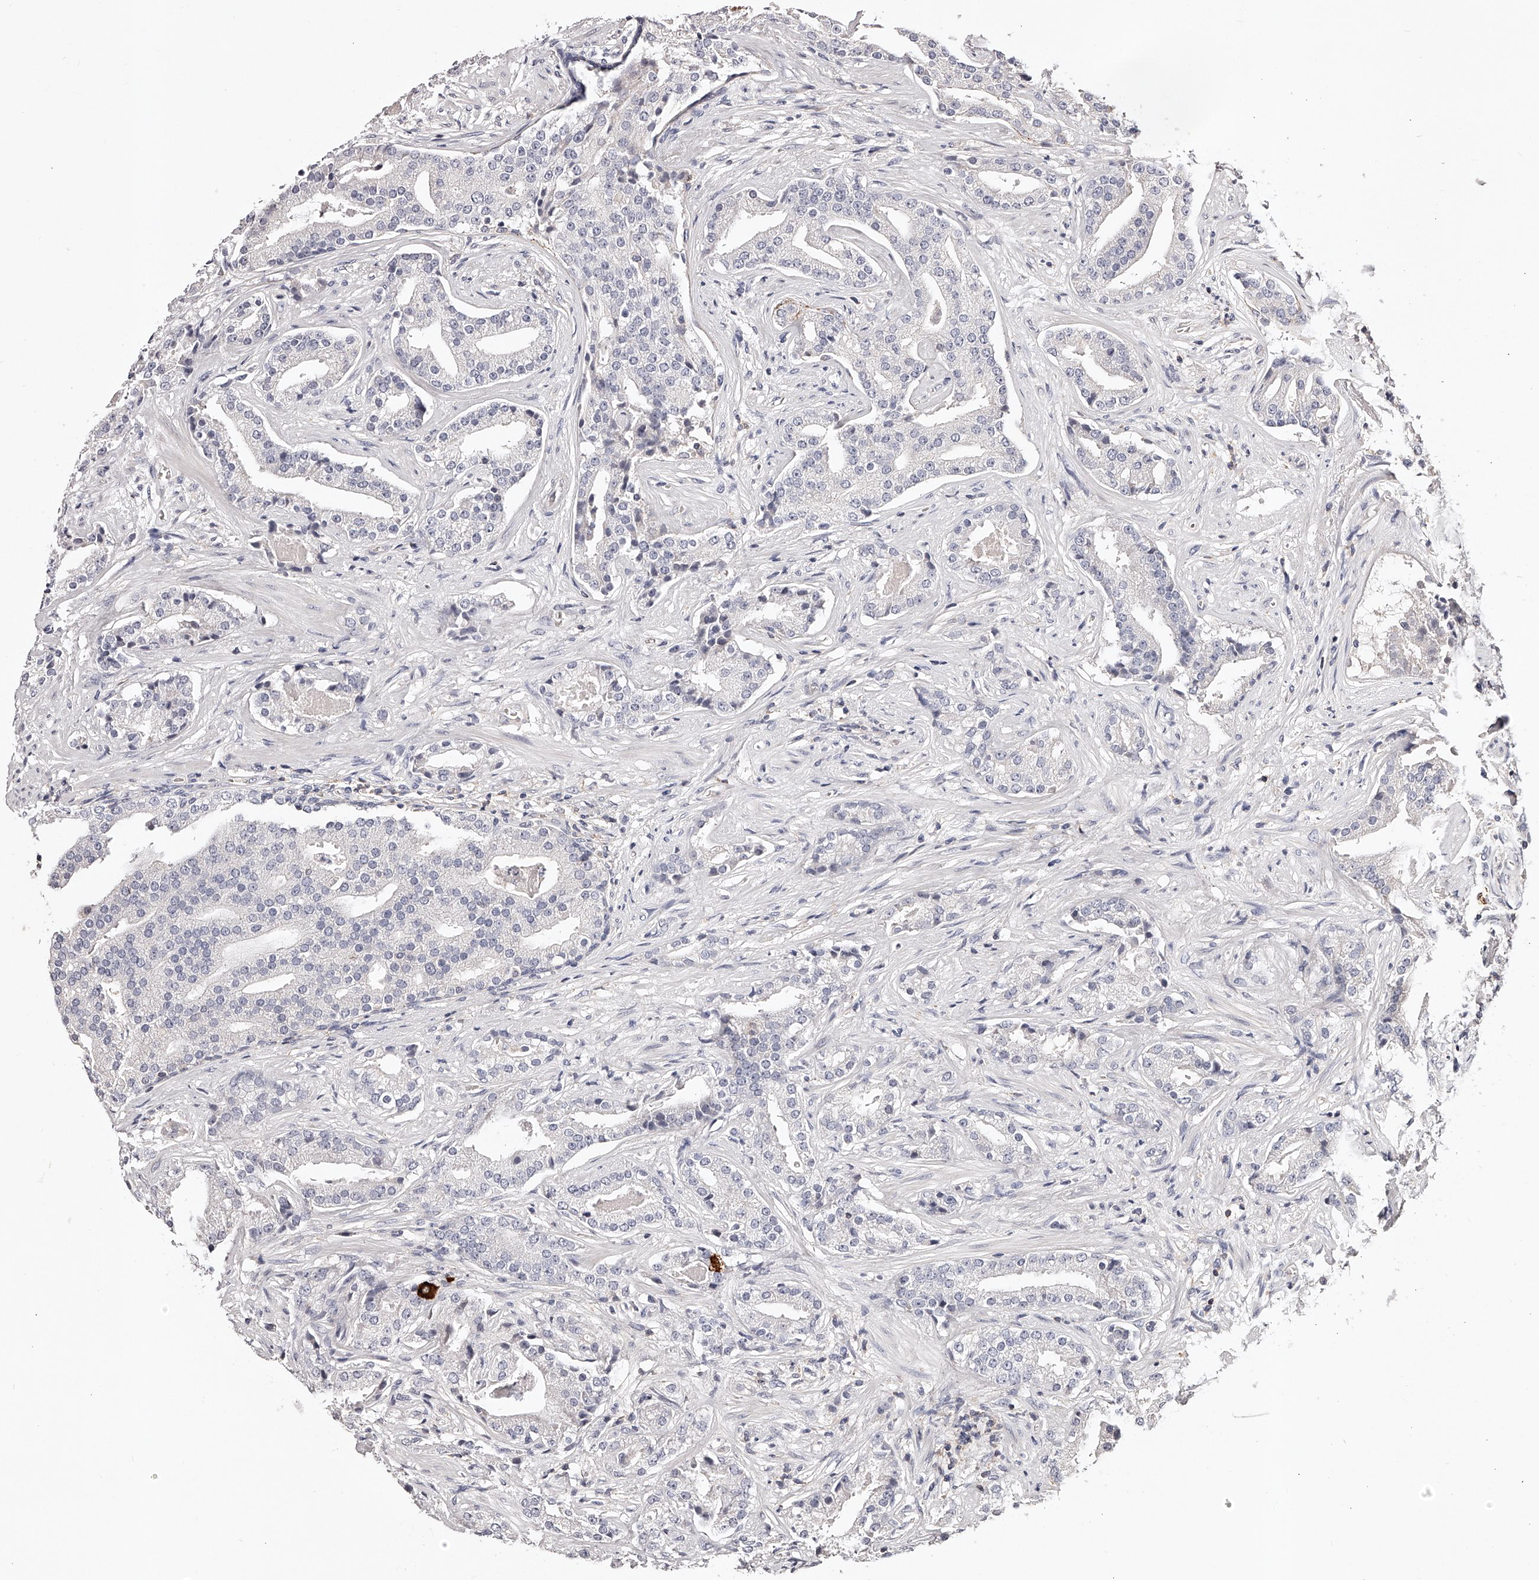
{"staining": {"intensity": "negative", "quantity": "none", "location": "none"}, "tissue": "prostate cancer", "cell_type": "Tumor cells", "image_type": "cancer", "snomed": [{"axis": "morphology", "description": "Adenocarcinoma, Low grade"}, {"axis": "topography", "description": "Prostate"}], "caption": "This is an immunohistochemistry (IHC) micrograph of human prostate cancer (adenocarcinoma (low-grade)). There is no expression in tumor cells.", "gene": "PHACTR1", "patient": {"sex": "male", "age": 67}}